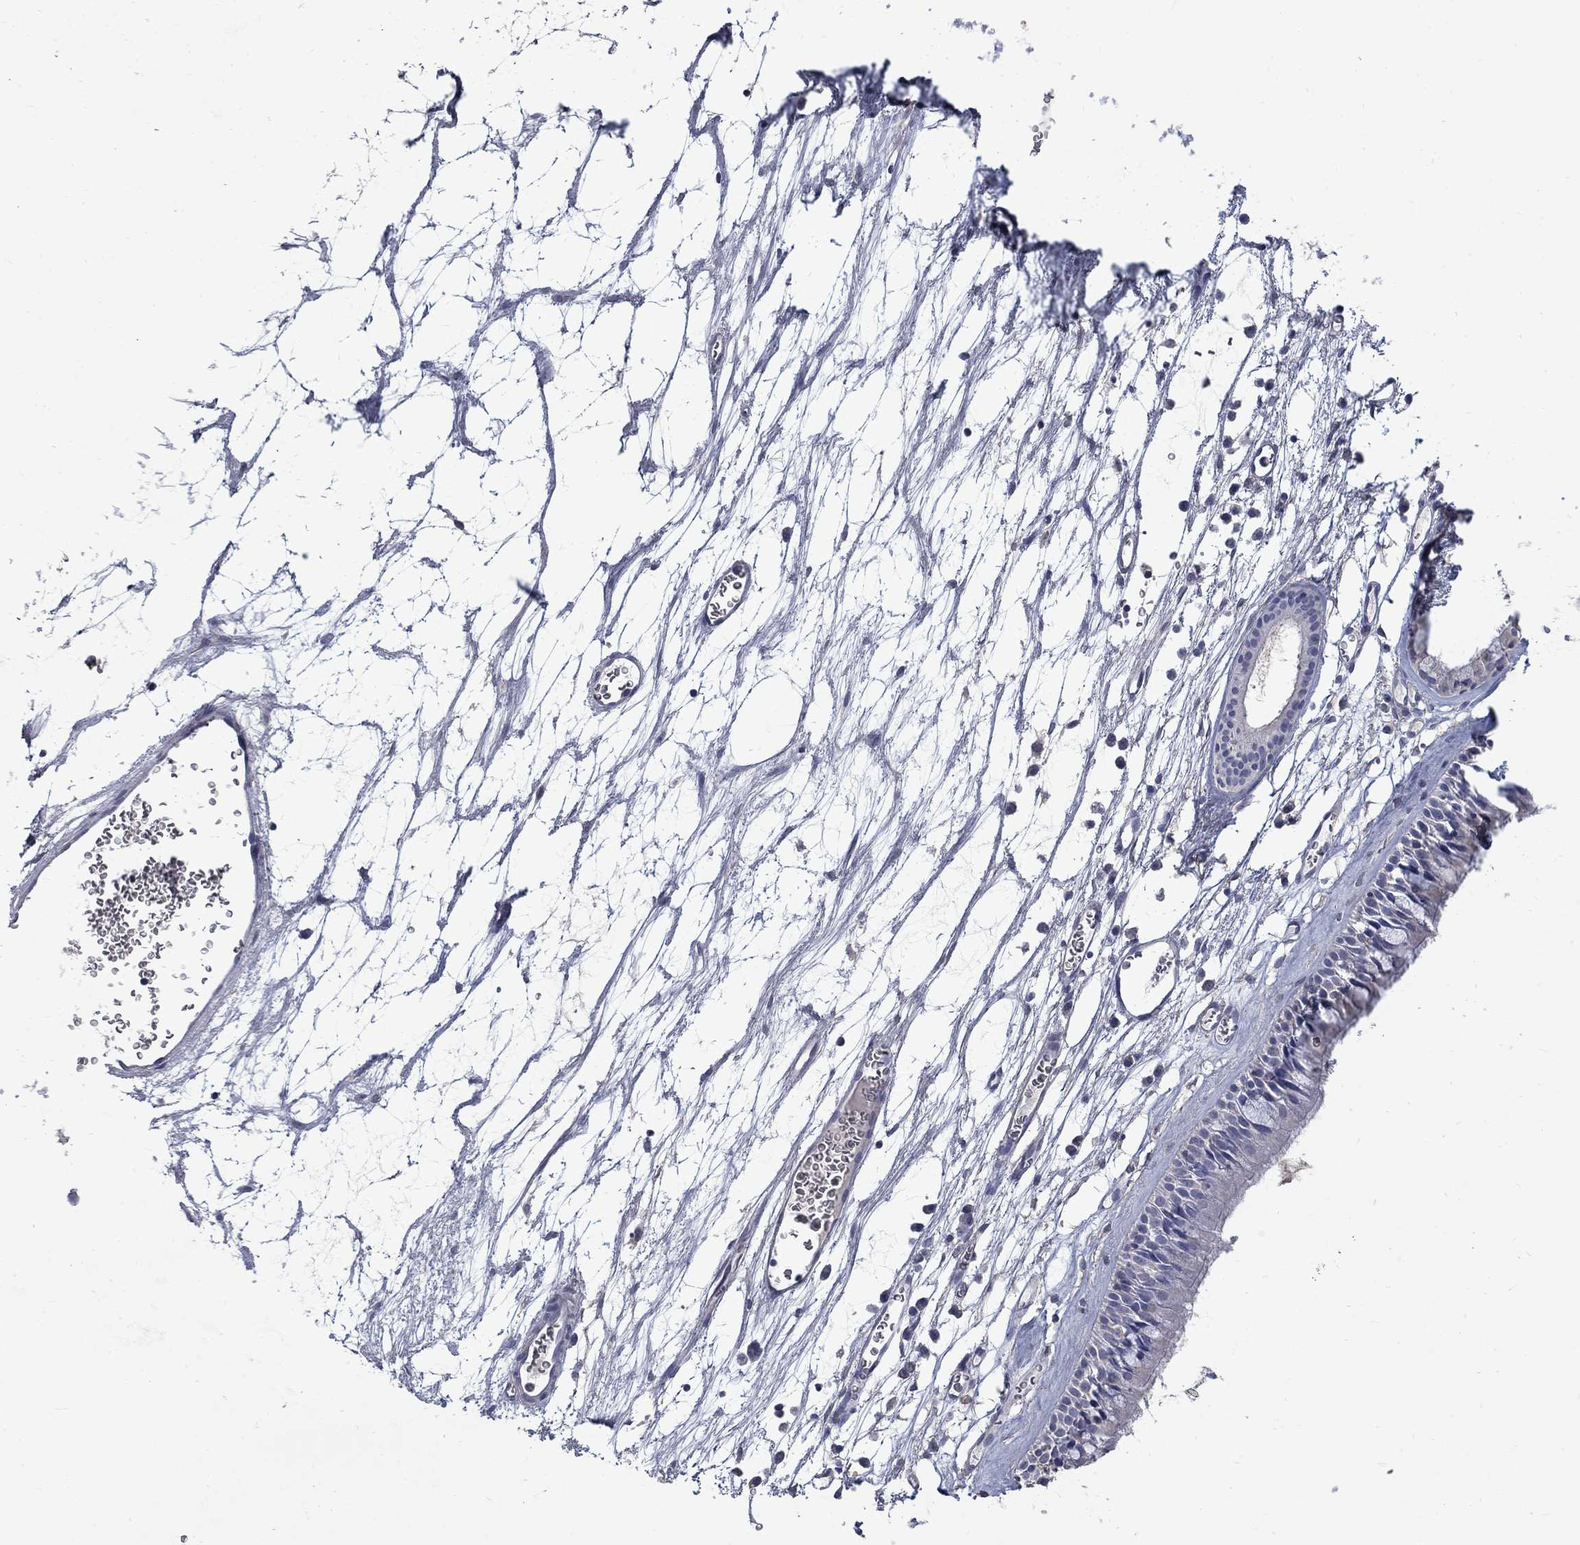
{"staining": {"intensity": "negative", "quantity": "none", "location": "none"}, "tissue": "nasopharynx", "cell_type": "Respiratory epithelial cells", "image_type": "normal", "snomed": [{"axis": "morphology", "description": "Normal tissue, NOS"}, {"axis": "topography", "description": "Nasopharynx"}], "caption": "This is an immunohistochemistry (IHC) photomicrograph of normal nasopharynx. There is no staining in respiratory epithelial cells.", "gene": "HSPA12A", "patient": {"sex": "male", "age": 69}}